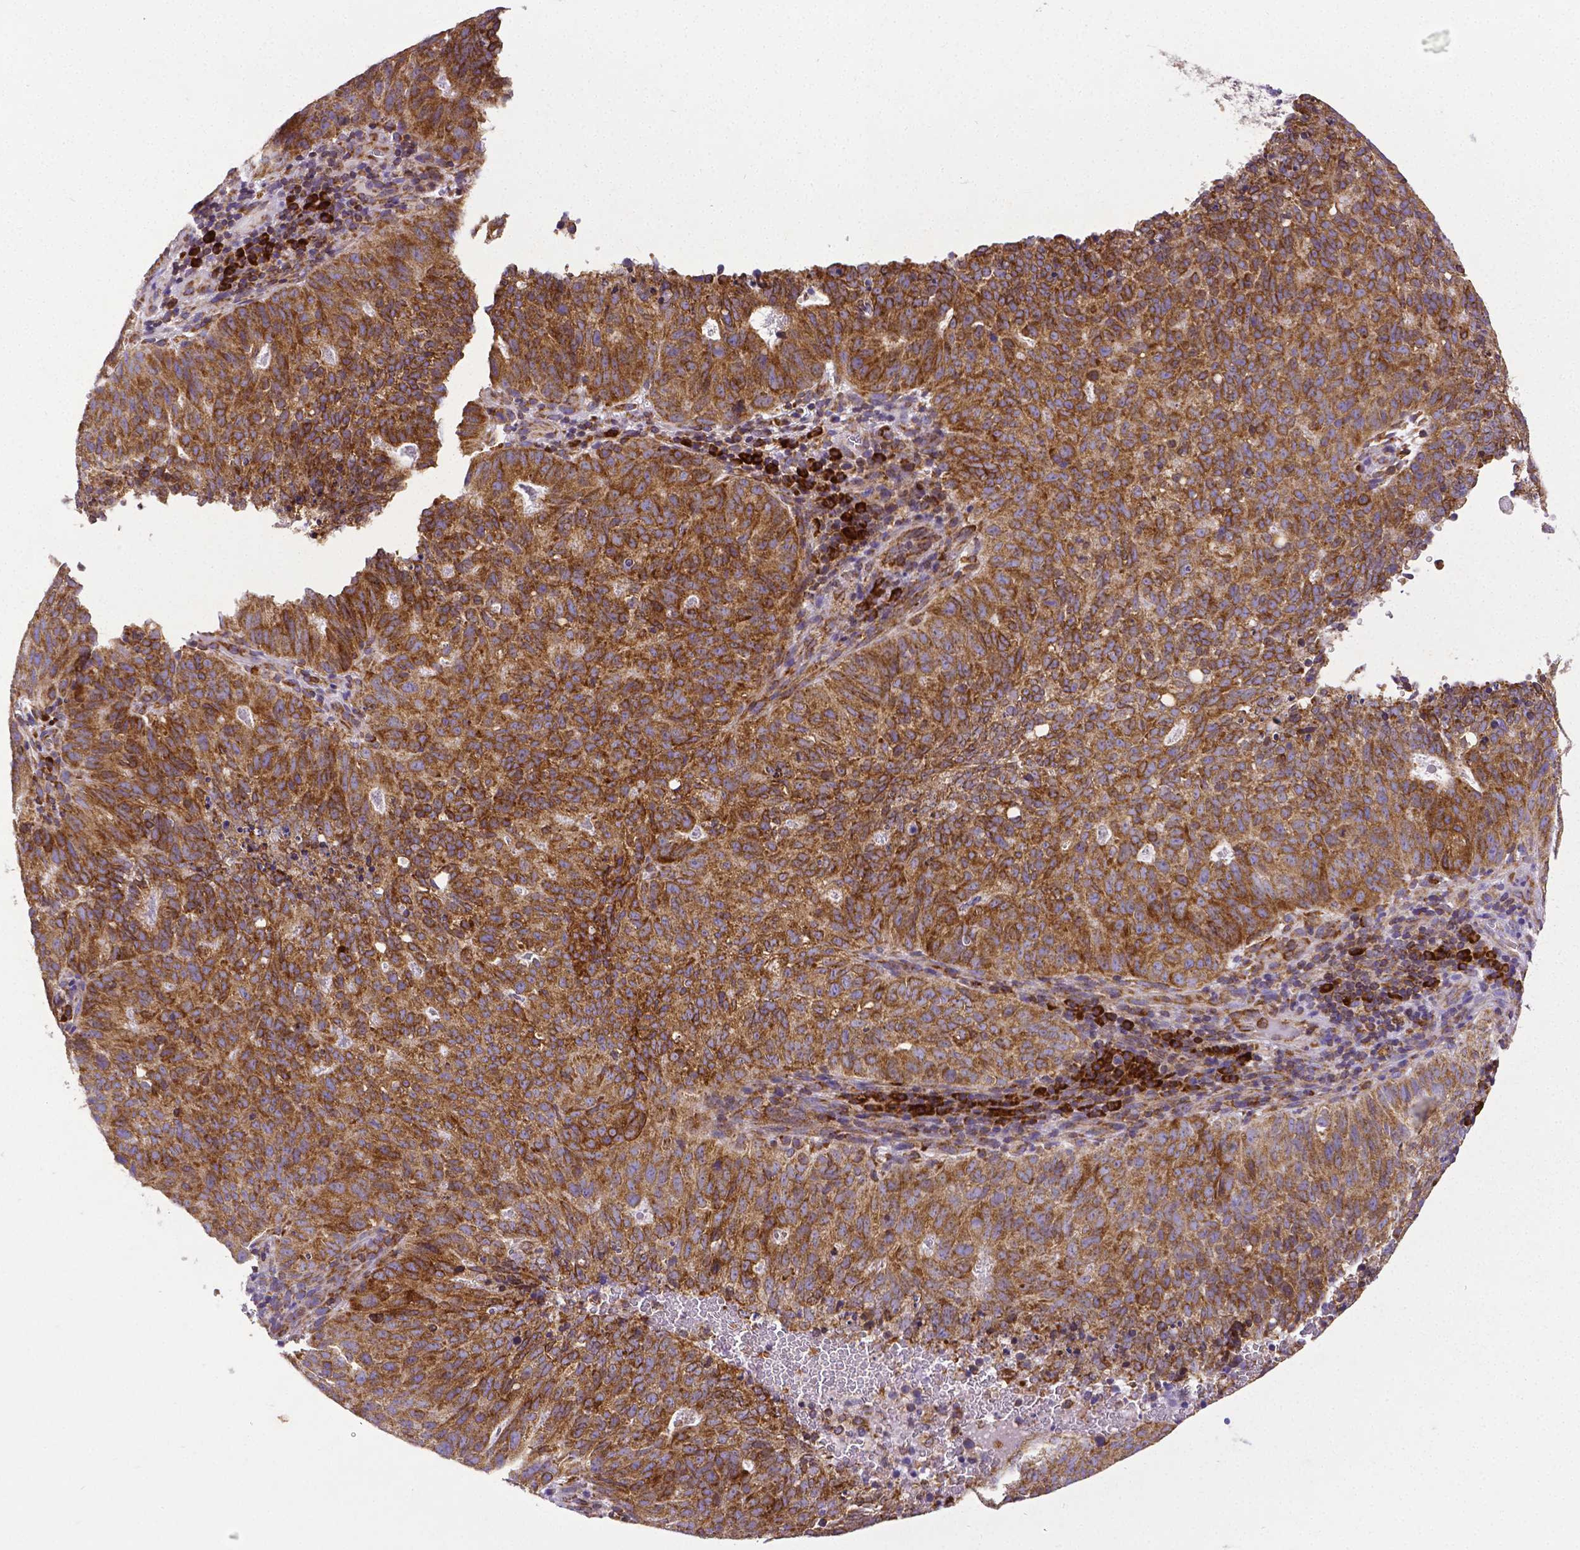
{"staining": {"intensity": "strong", "quantity": ">75%", "location": "cytoplasmic/membranous"}, "tissue": "cervical cancer", "cell_type": "Tumor cells", "image_type": "cancer", "snomed": [{"axis": "morphology", "description": "Adenocarcinoma, NOS"}, {"axis": "topography", "description": "Cervix"}], "caption": "Tumor cells display high levels of strong cytoplasmic/membranous positivity in approximately >75% of cells in adenocarcinoma (cervical).", "gene": "MTDH", "patient": {"sex": "female", "age": 38}}